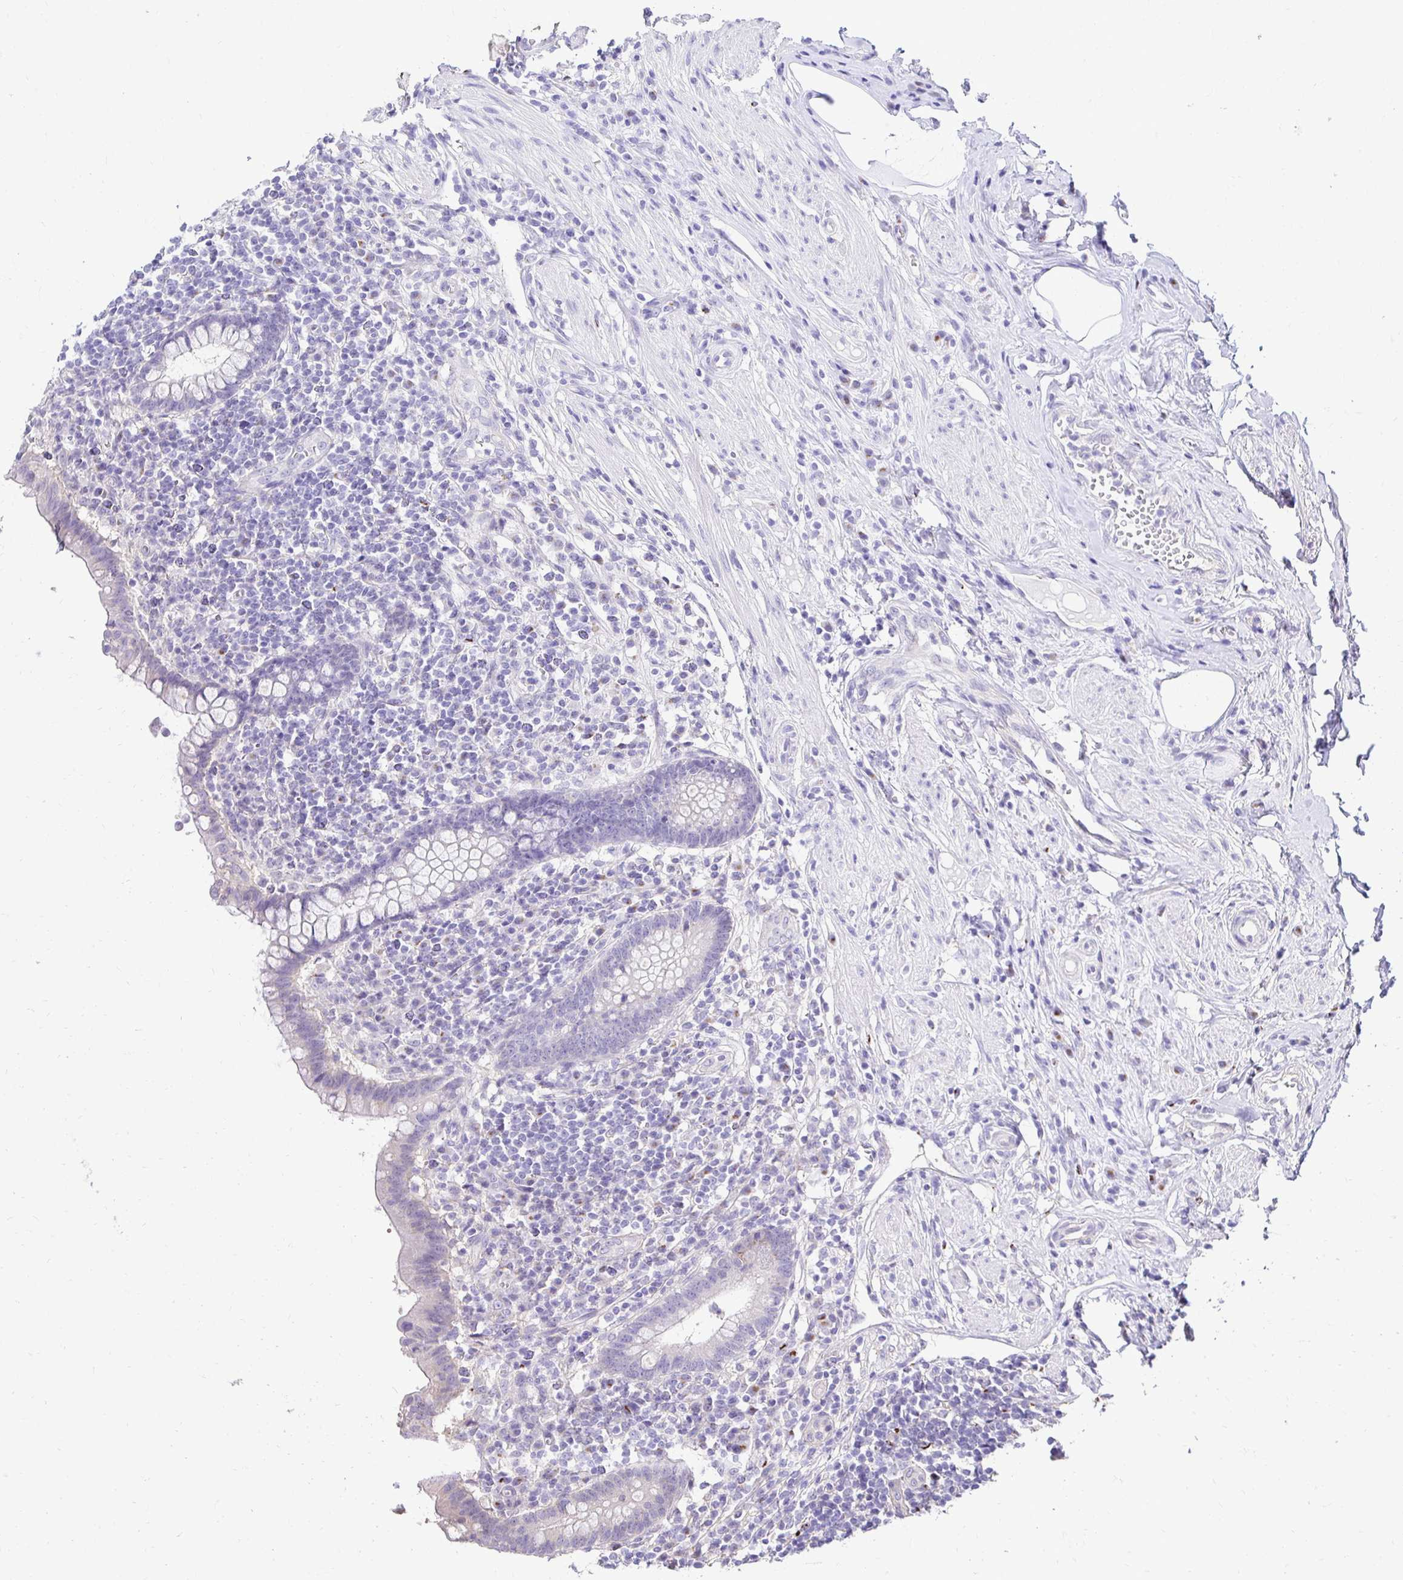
{"staining": {"intensity": "negative", "quantity": "none", "location": "none"}, "tissue": "appendix", "cell_type": "Glandular cells", "image_type": "normal", "snomed": [{"axis": "morphology", "description": "Normal tissue, NOS"}, {"axis": "topography", "description": "Appendix"}], "caption": "A high-resolution image shows immunohistochemistry staining of normal appendix, which shows no significant expression in glandular cells. The staining is performed using DAB brown chromogen with nuclei counter-stained in using hematoxylin.", "gene": "SLC9A1", "patient": {"sex": "female", "age": 56}}